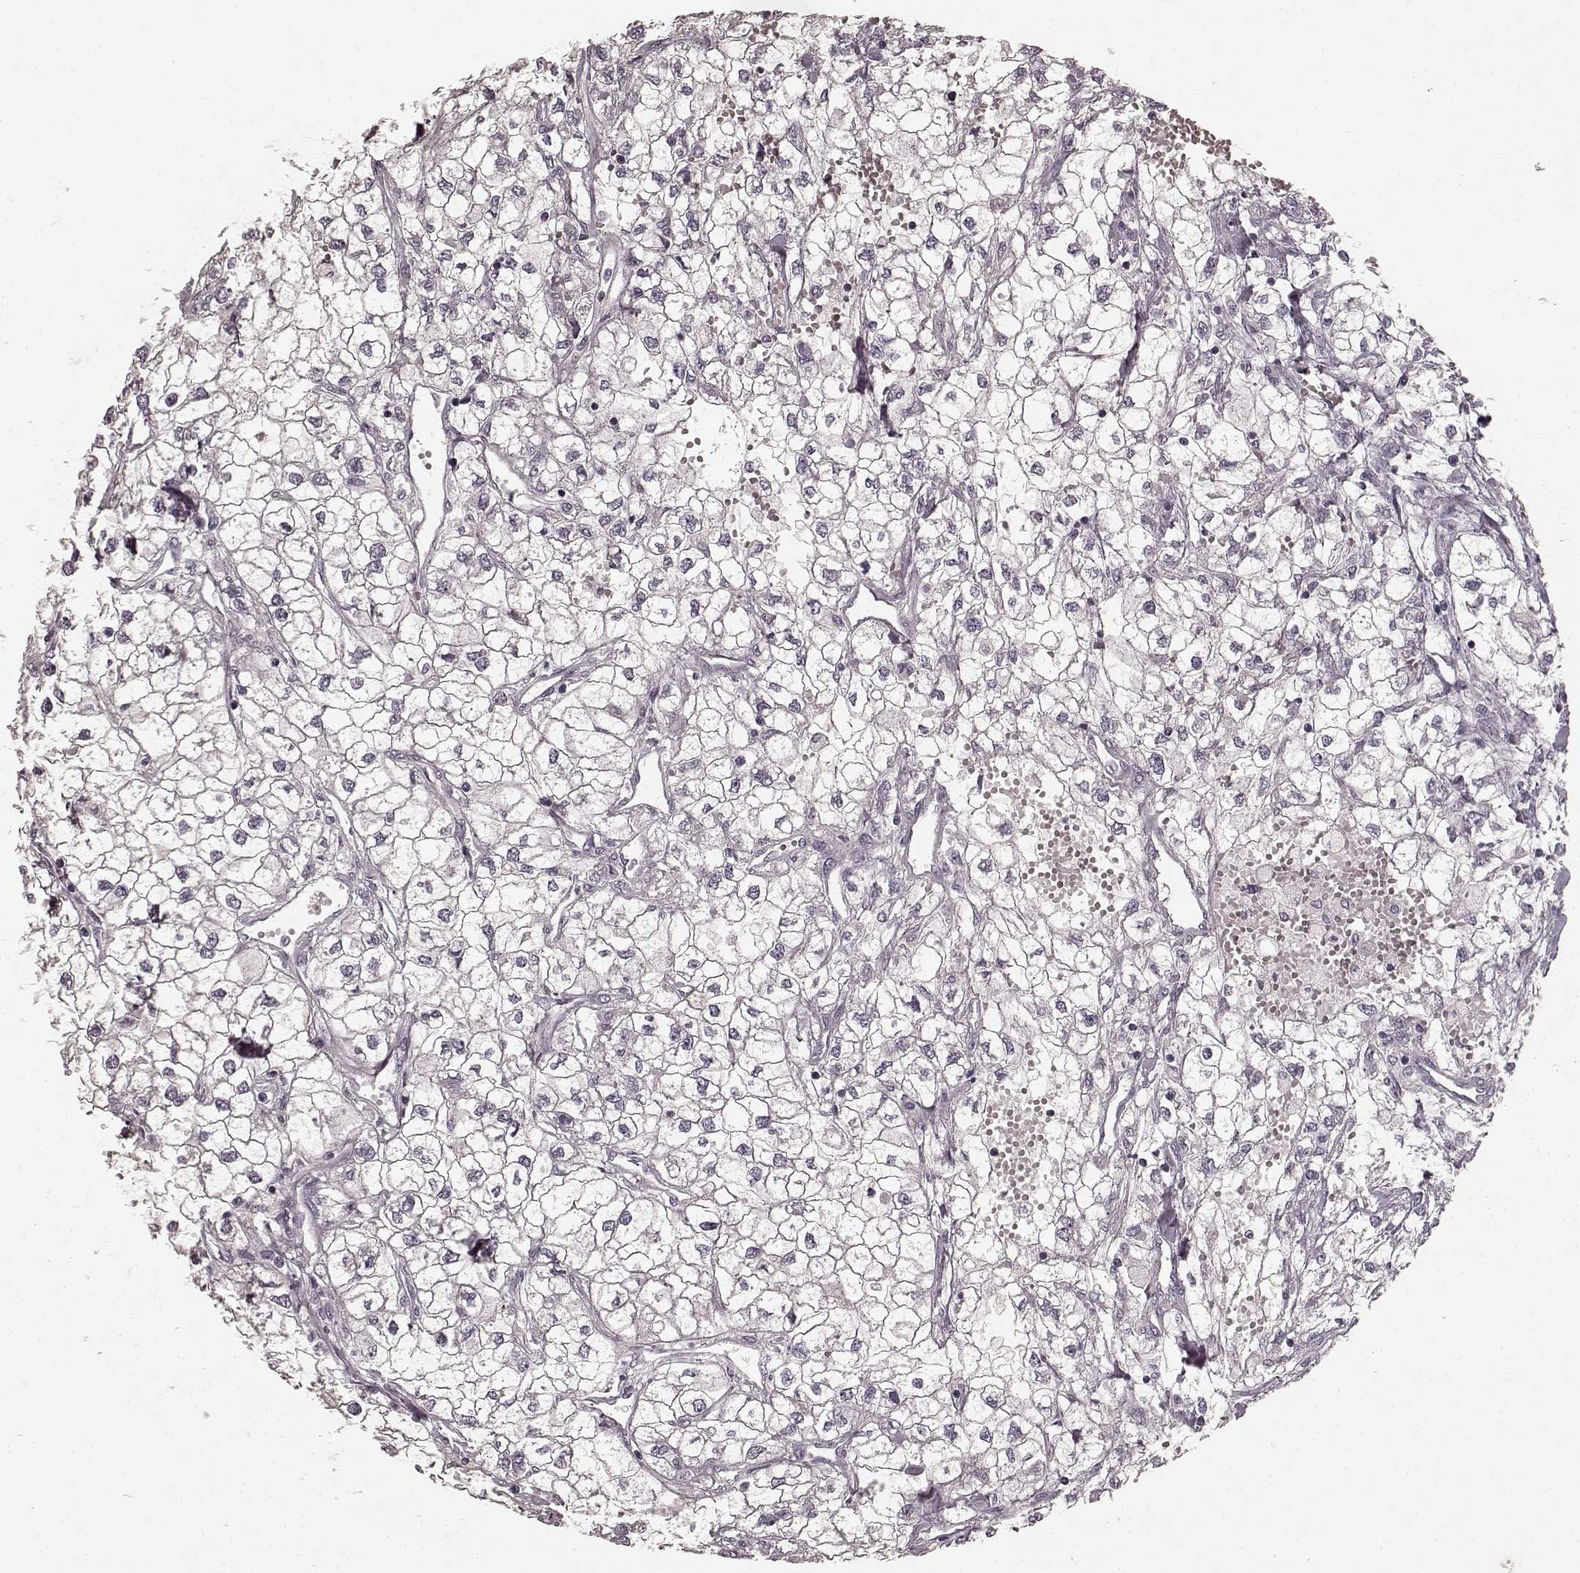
{"staining": {"intensity": "negative", "quantity": "none", "location": "none"}, "tissue": "renal cancer", "cell_type": "Tumor cells", "image_type": "cancer", "snomed": [{"axis": "morphology", "description": "Adenocarcinoma, NOS"}, {"axis": "topography", "description": "Kidney"}], "caption": "An image of human adenocarcinoma (renal) is negative for staining in tumor cells. (DAB IHC, high magnification).", "gene": "PRKCE", "patient": {"sex": "male", "age": 59}}